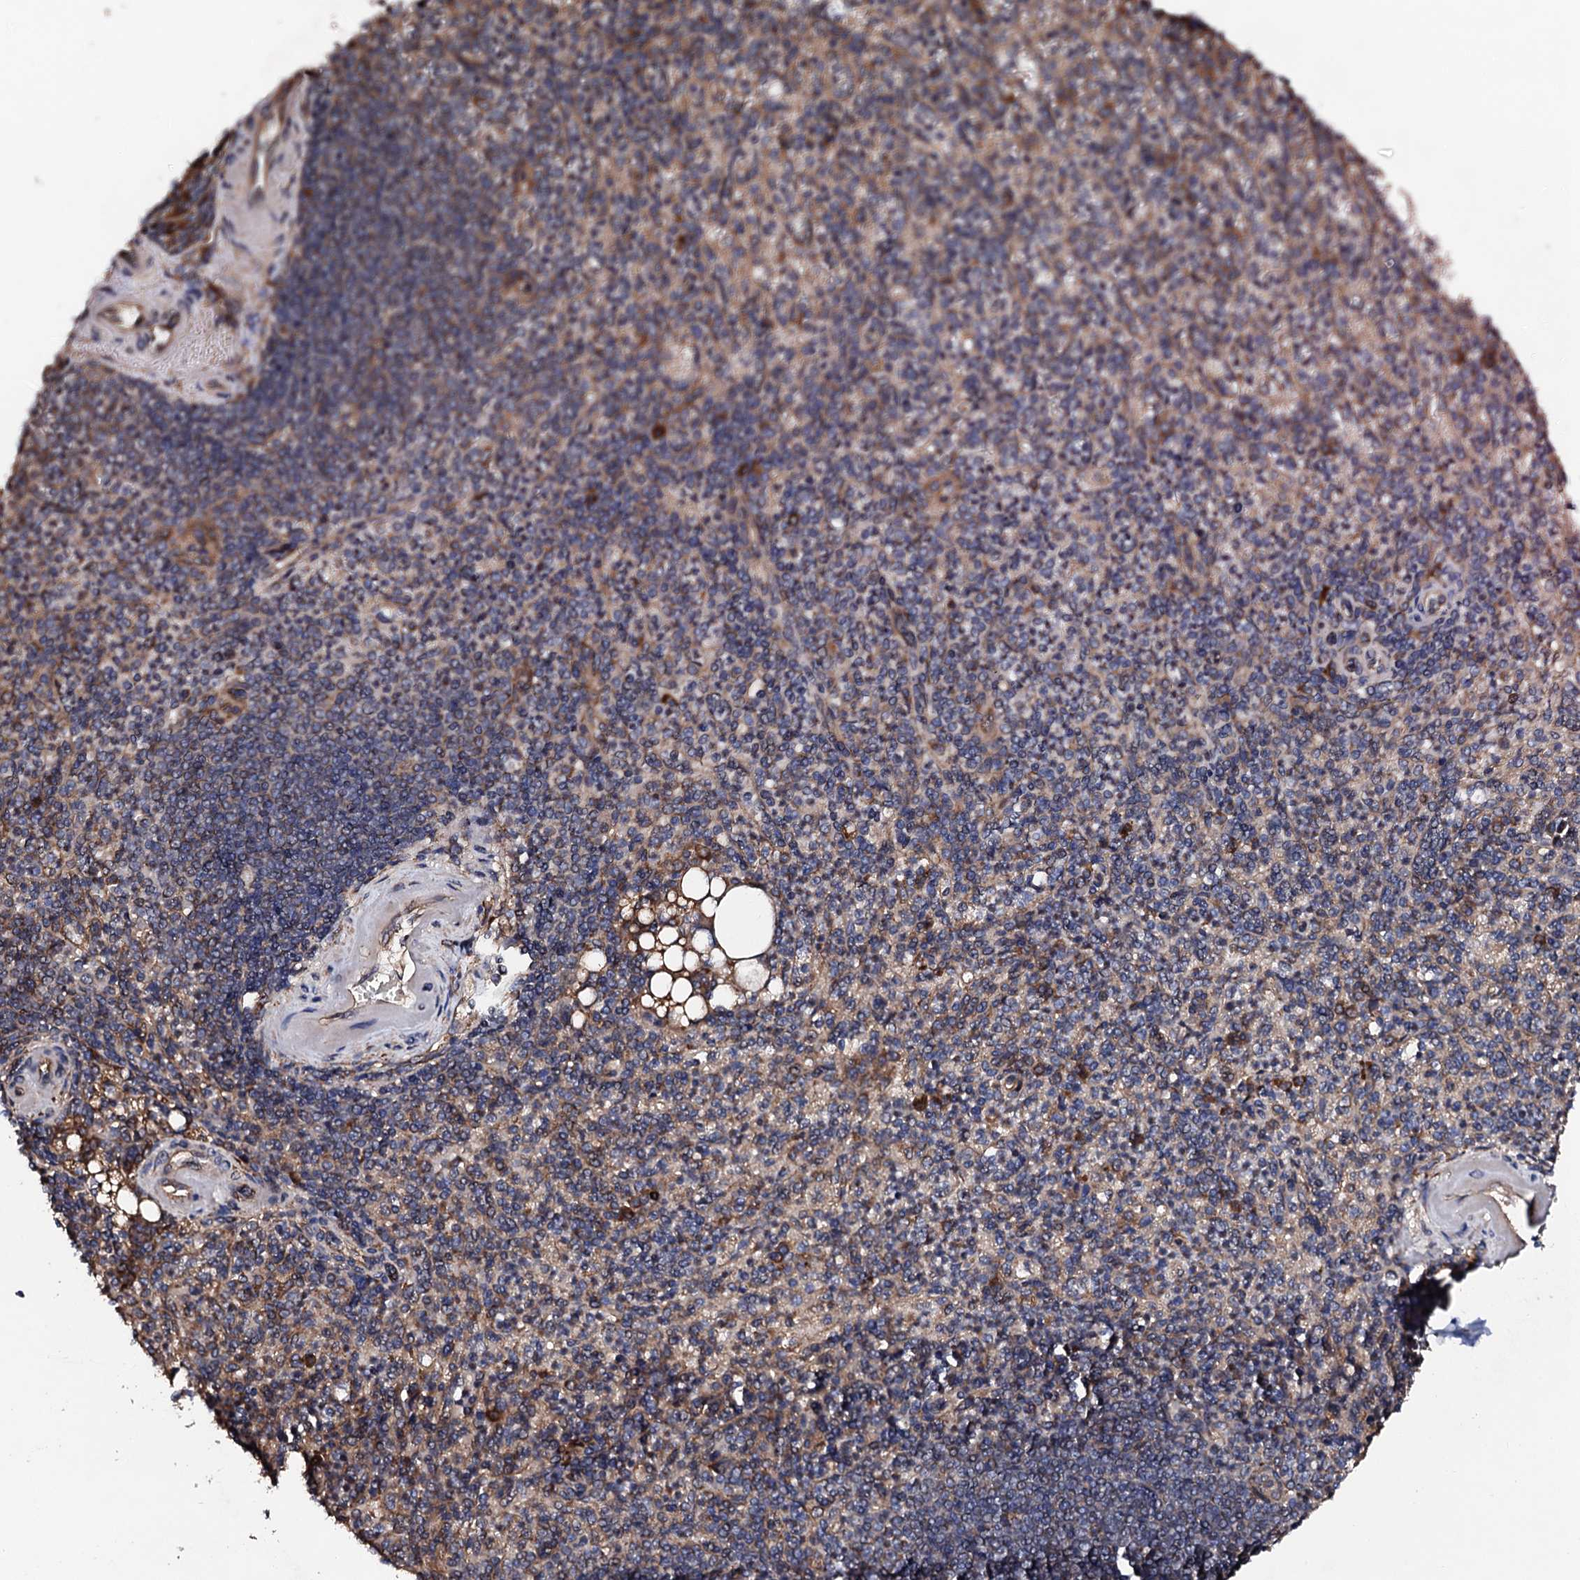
{"staining": {"intensity": "moderate", "quantity": ">75%", "location": "cytoplasmic/membranous"}, "tissue": "spleen", "cell_type": "Cells in red pulp", "image_type": "normal", "snomed": [{"axis": "morphology", "description": "Normal tissue, NOS"}, {"axis": "topography", "description": "Spleen"}], "caption": "Protein staining displays moderate cytoplasmic/membranous expression in about >75% of cells in red pulp in benign spleen. (brown staining indicates protein expression, while blue staining denotes nuclei).", "gene": "CKAP5", "patient": {"sex": "female", "age": 74}}